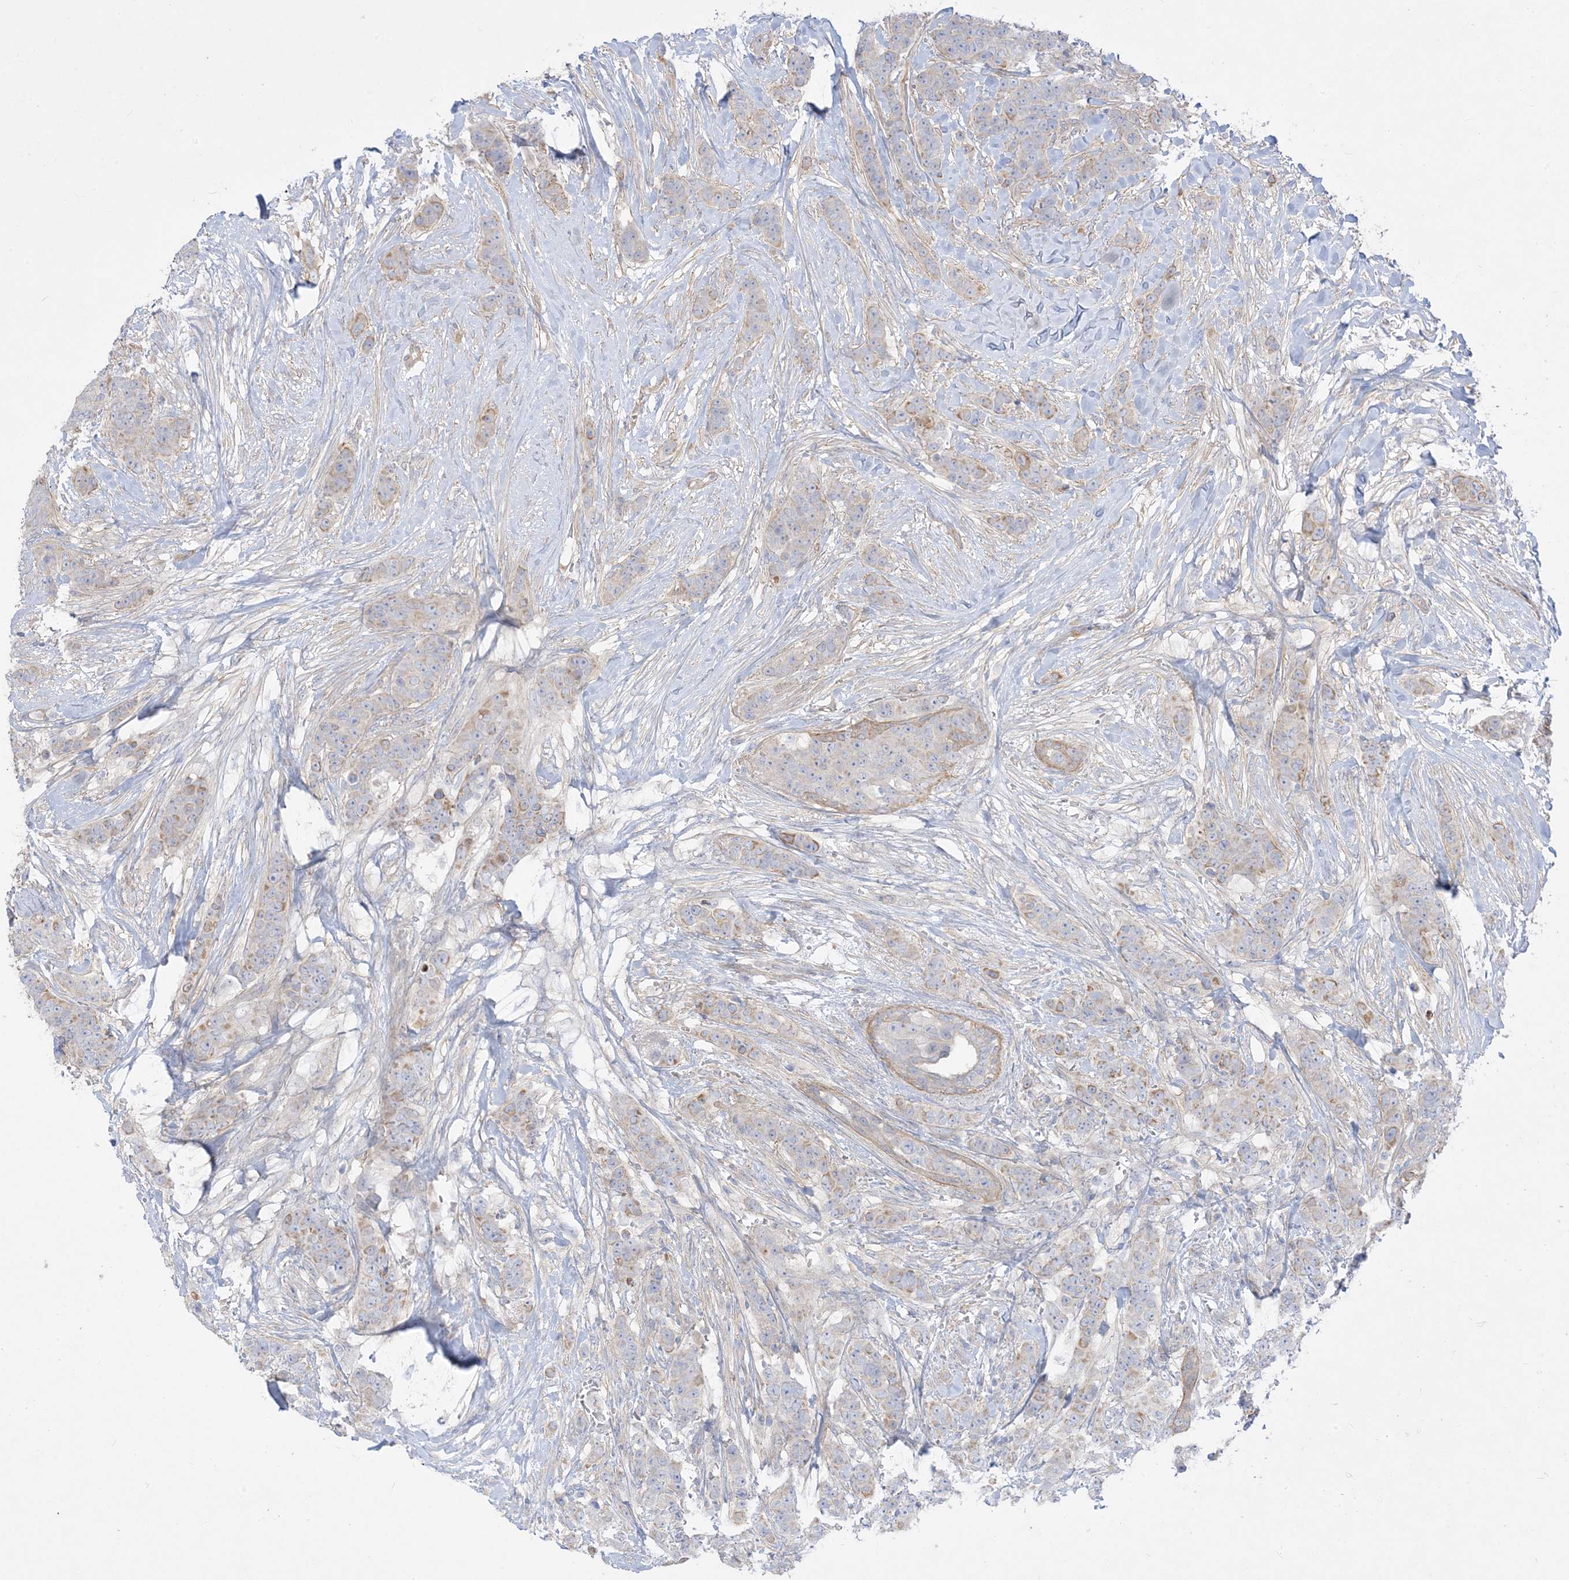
{"staining": {"intensity": "weak", "quantity": "<25%", "location": "cytoplasmic/membranous"}, "tissue": "breast cancer", "cell_type": "Tumor cells", "image_type": "cancer", "snomed": [{"axis": "morphology", "description": "Duct carcinoma"}, {"axis": "topography", "description": "Breast"}], "caption": "IHC of invasive ductal carcinoma (breast) displays no positivity in tumor cells. (Brightfield microscopy of DAB immunohistochemistry (IHC) at high magnification).", "gene": "ARHGEF9", "patient": {"sex": "female", "age": 40}}